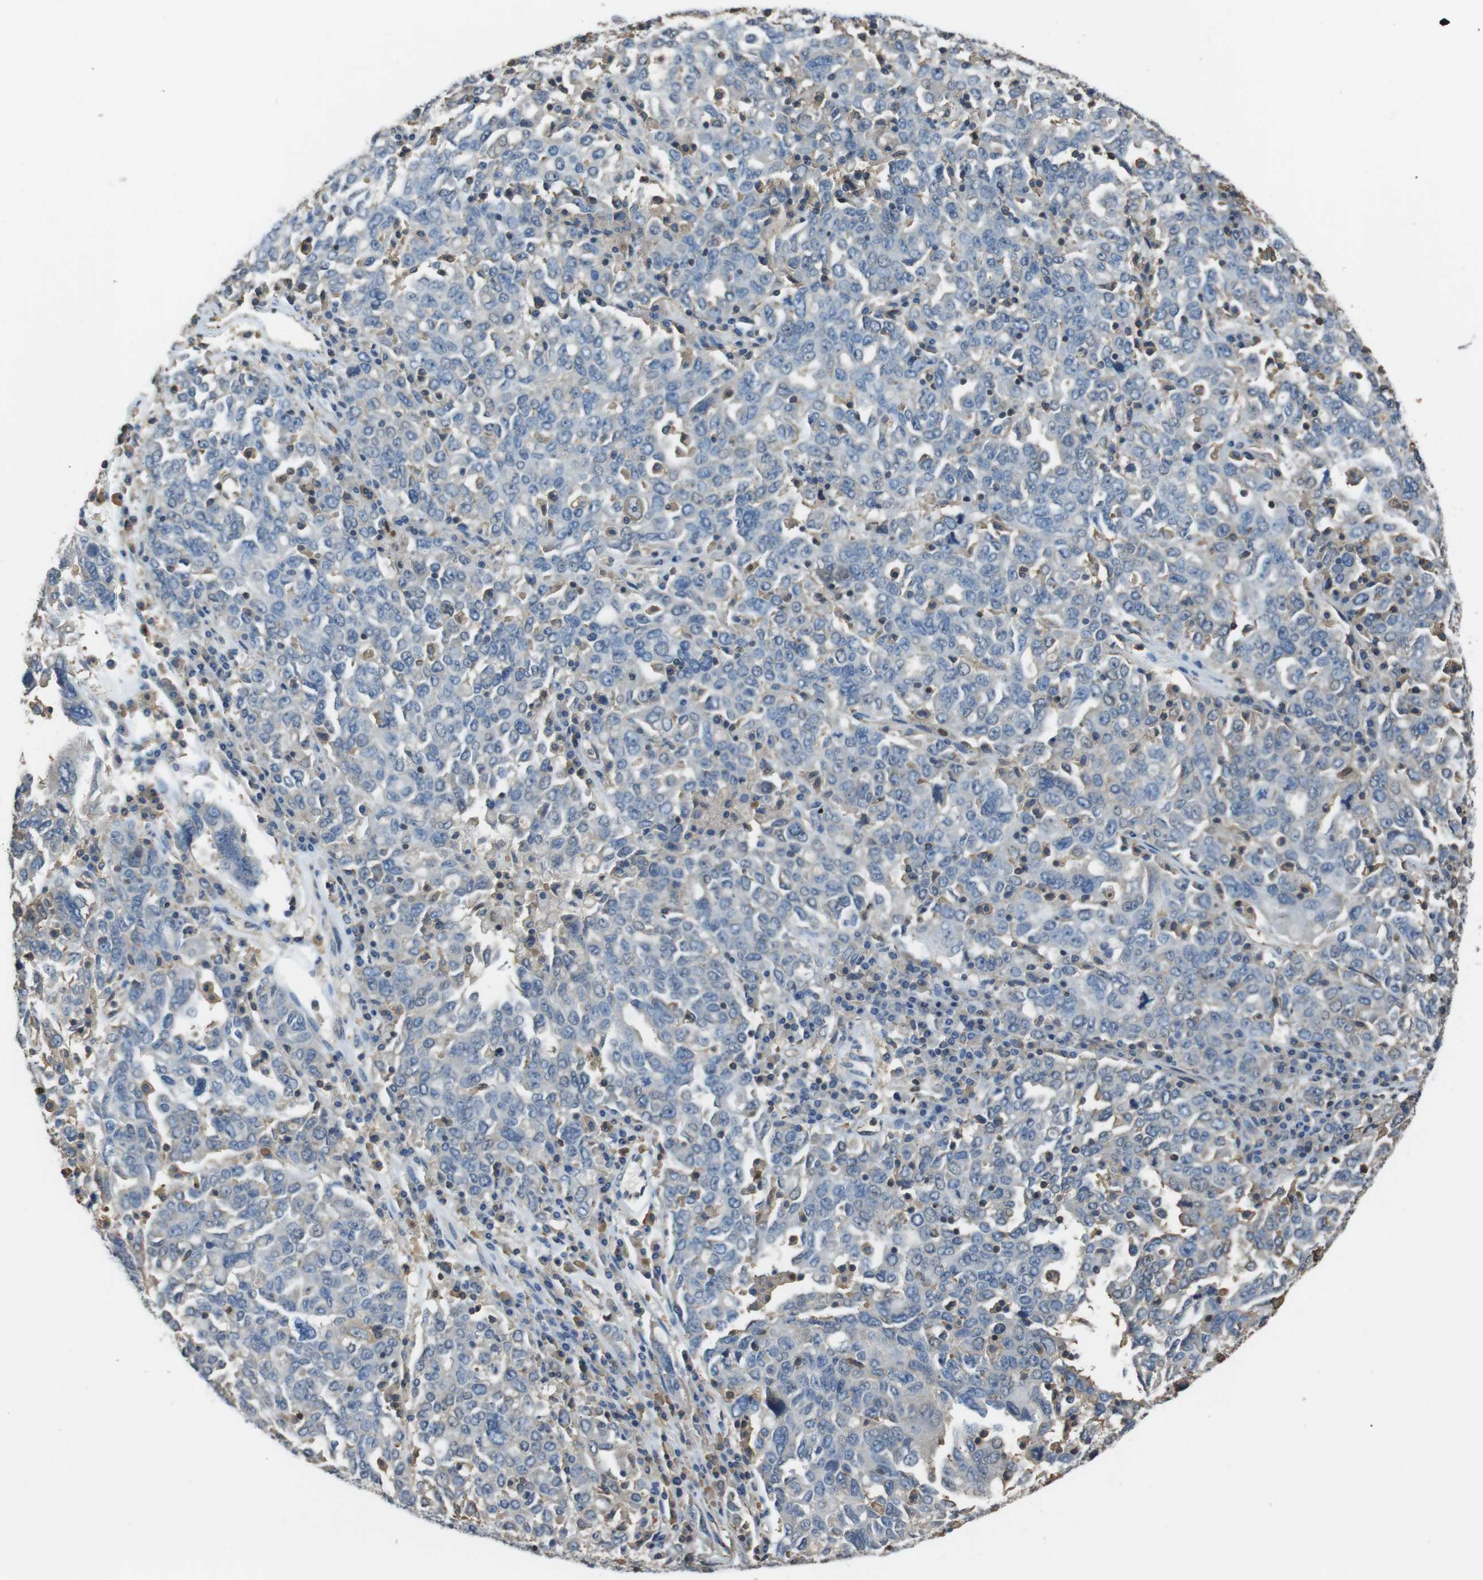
{"staining": {"intensity": "negative", "quantity": "none", "location": "none"}, "tissue": "ovarian cancer", "cell_type": "Tumor cells", "image_type": "cancer", "snomed": [{"axis": "morphology", "description": "Carcinoma, endometroid"}, {"axis": "topography", "description": "Ovary"}], "caption": "A micrograph of endometroid carcinoma (ovarian) stained for a protein exhibits no brown staining in tumor cells.", "gene": "FCAR", "patient": {"sex": "female", "age": 62}}